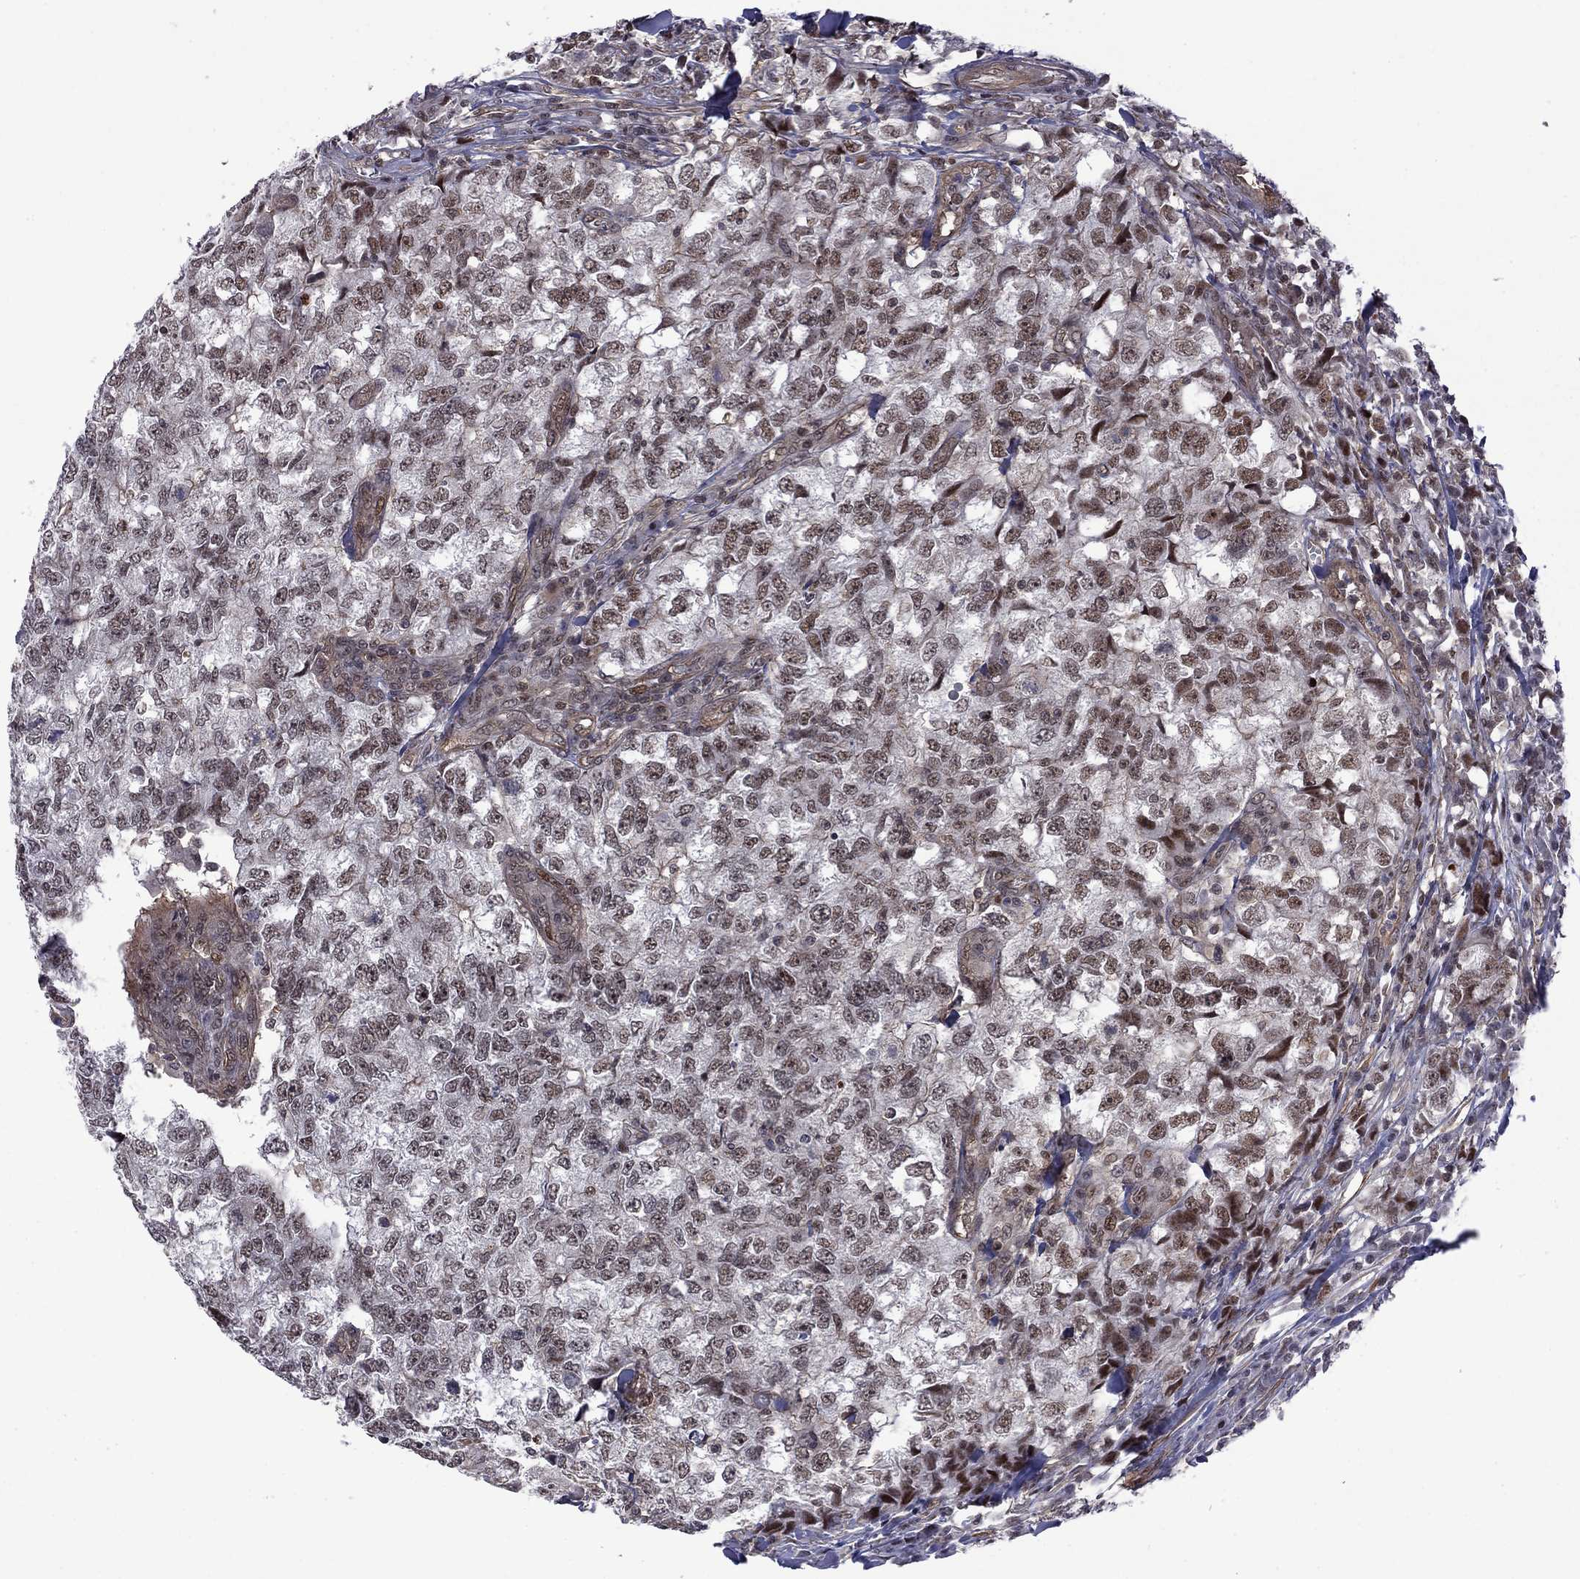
{"staining": {"intensity": "moderate", "quantity": "25%-75%", "location": "nuclear"}, "tissue": "breast cancer", "cell_type": "Tumor cells", "image_type": "cancer", "snomed": [{"axis": "morphology", "description": "Duct carcinoma"}, {"axis": "topography", "description": "Breast"}], "caption": "IHC of breast intraductal carcinoma shows medium levels of moderate nuclear expression in about 25%-75% of tumor cells.", "gene": "BRF1", "patient": {"sex": "female", "age": 30}}